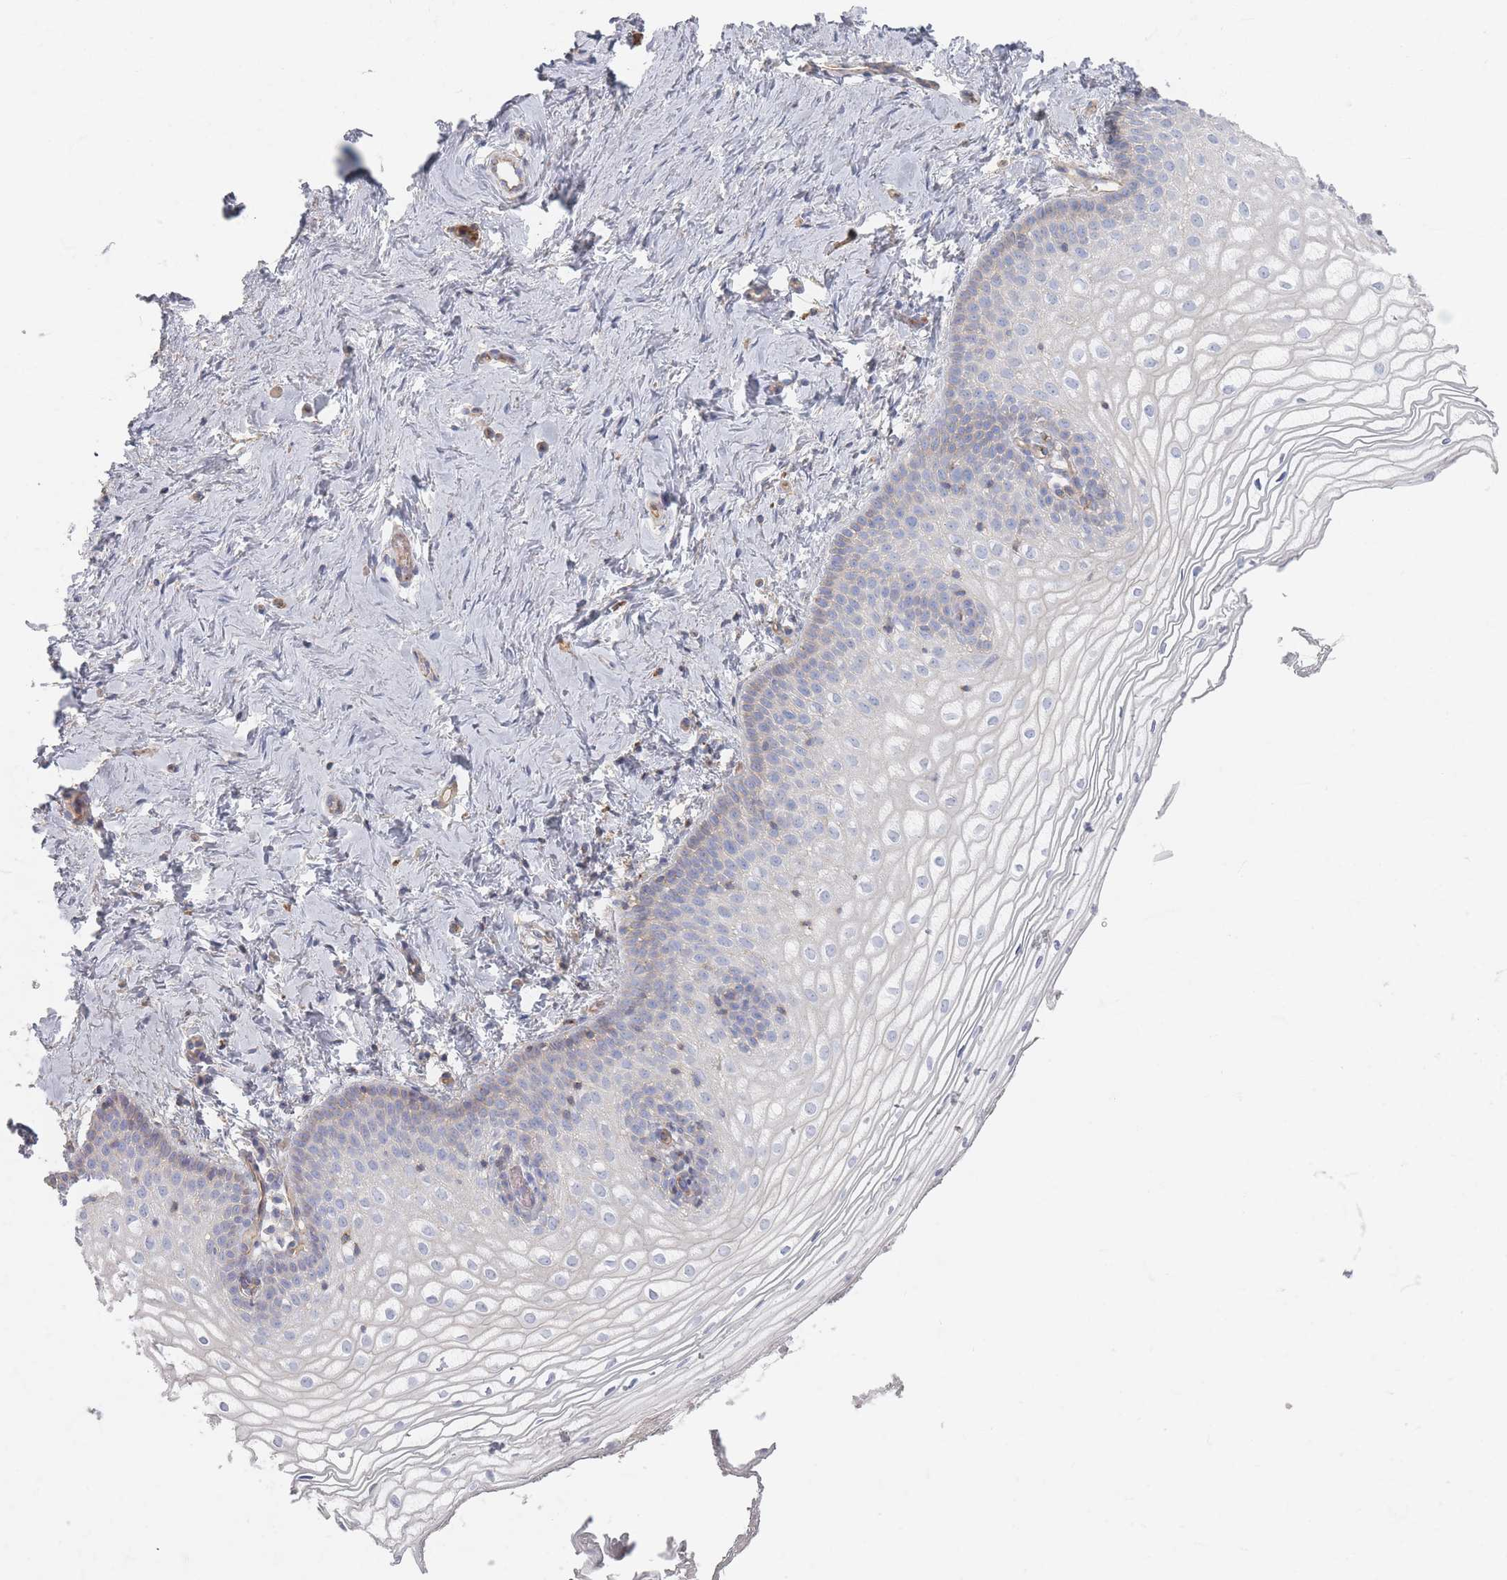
{"staining": {"intensity": "negative", "quantity": "none", "location": "none"}, "tissue": "vagina", "cell_type": "Squamous epithelial cells", "image_type": "normal", "snomed": [{"axis": "morphology", "description": "Normal tissue, NOS"}, {"axis": "topography", "description": "Vagina"}], "caption": "Immunohistochemical staining of unremarkable vagina reveals no significant staining in squamous epithelial cells. The staining is performed using DAB brown chromogen with nuclei counter-stained in using hematoxylin.", "gene": "GNB1", "patient": {"sex": "female", "age": 56}}